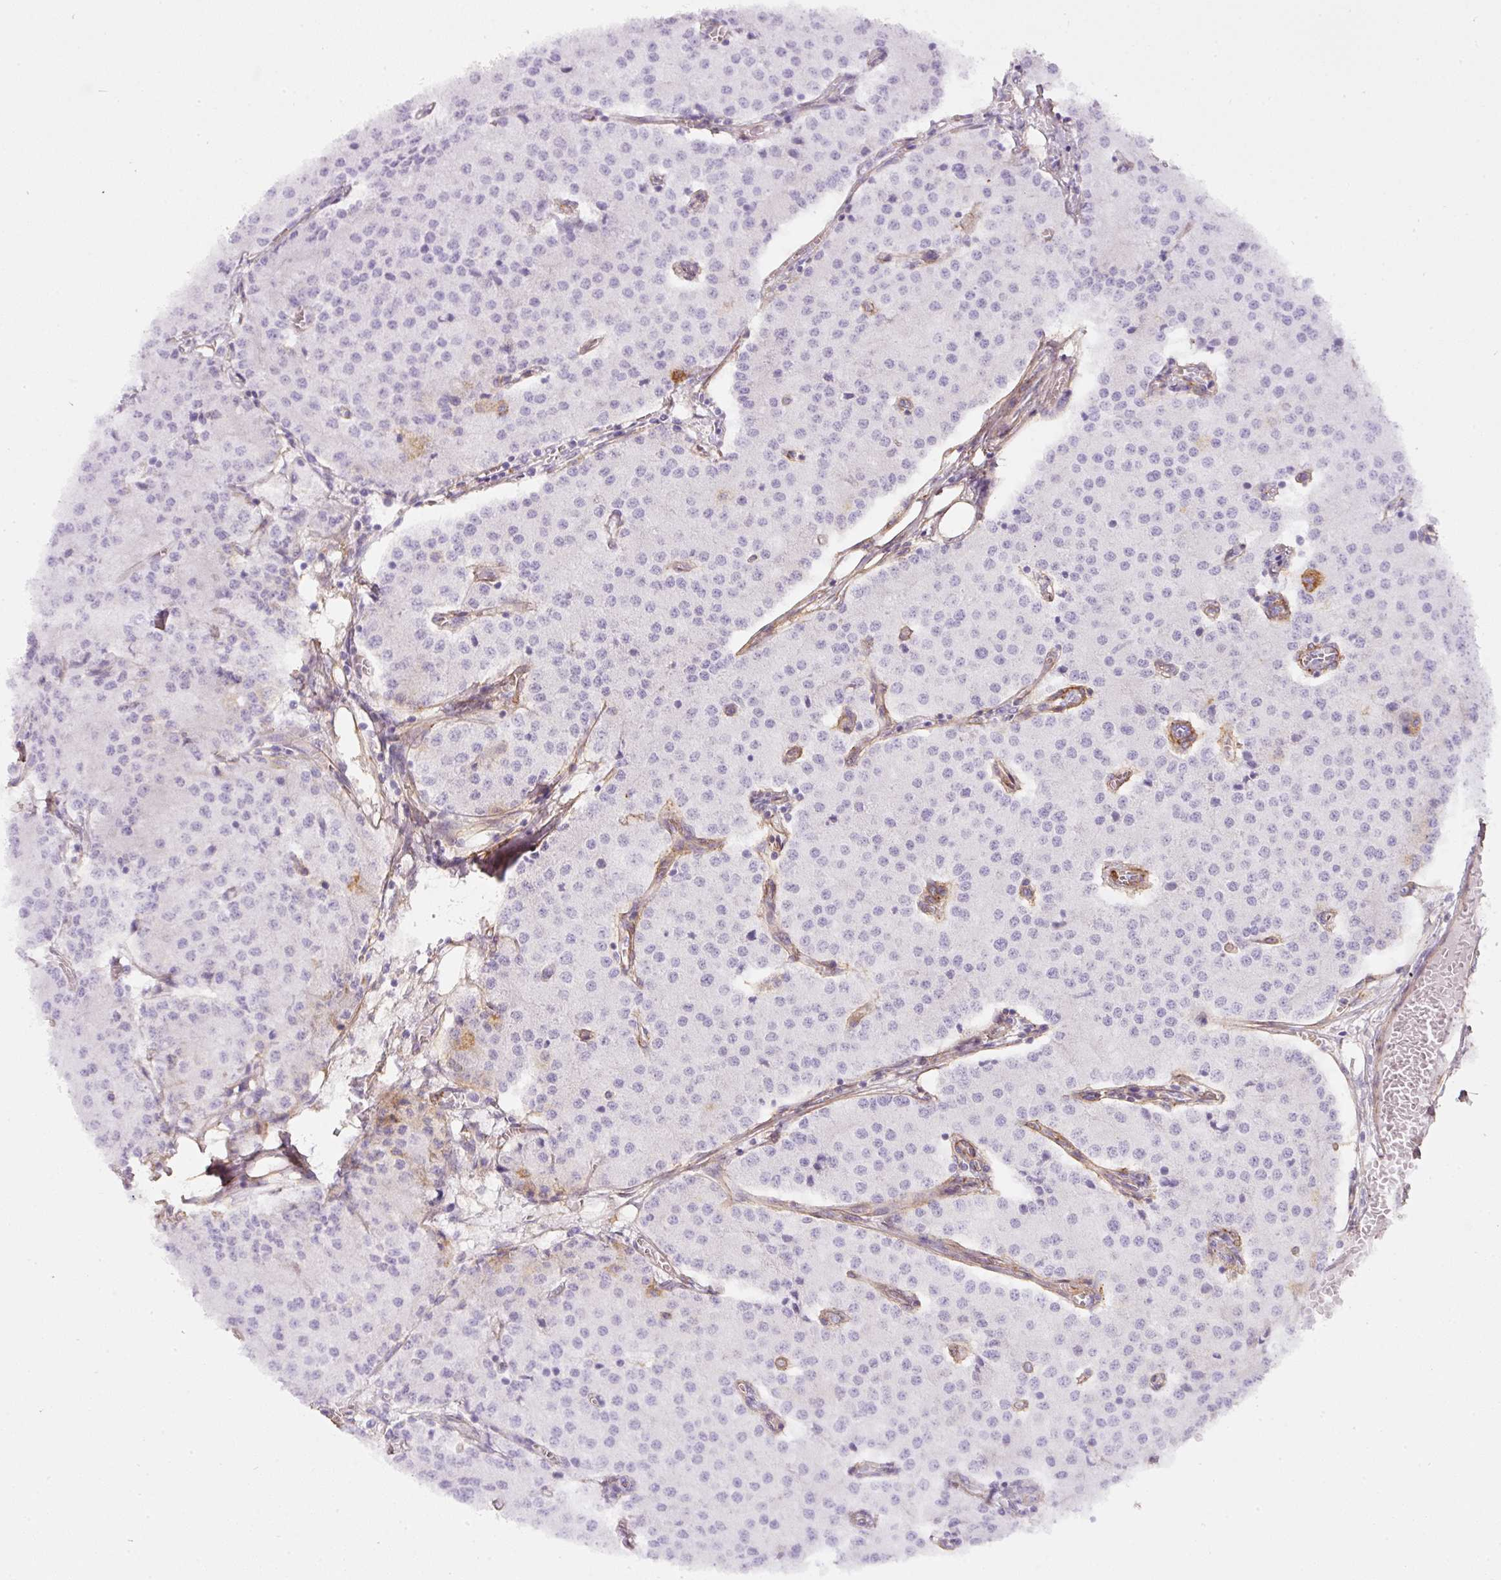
{"staining": {"intensity": "strong", "quantity": "<25%", "location": "cytoplasmic/membranous"}, "tissue": "carcinoid", "cell_type": "Tumor cells", "image_type": "cancer", "snomed": [{"axis": "morphology", "description": "Carcinoid, malignant, NOS"}, {"axis": "topography", "description": "Colon"}], "caption": "Tumor cells display strong cytoplasmic/membranous expression in about <25% of cells in carcinoid.", "gene": "LOXL4", "patient": {"sex": "female", "age": 52}}